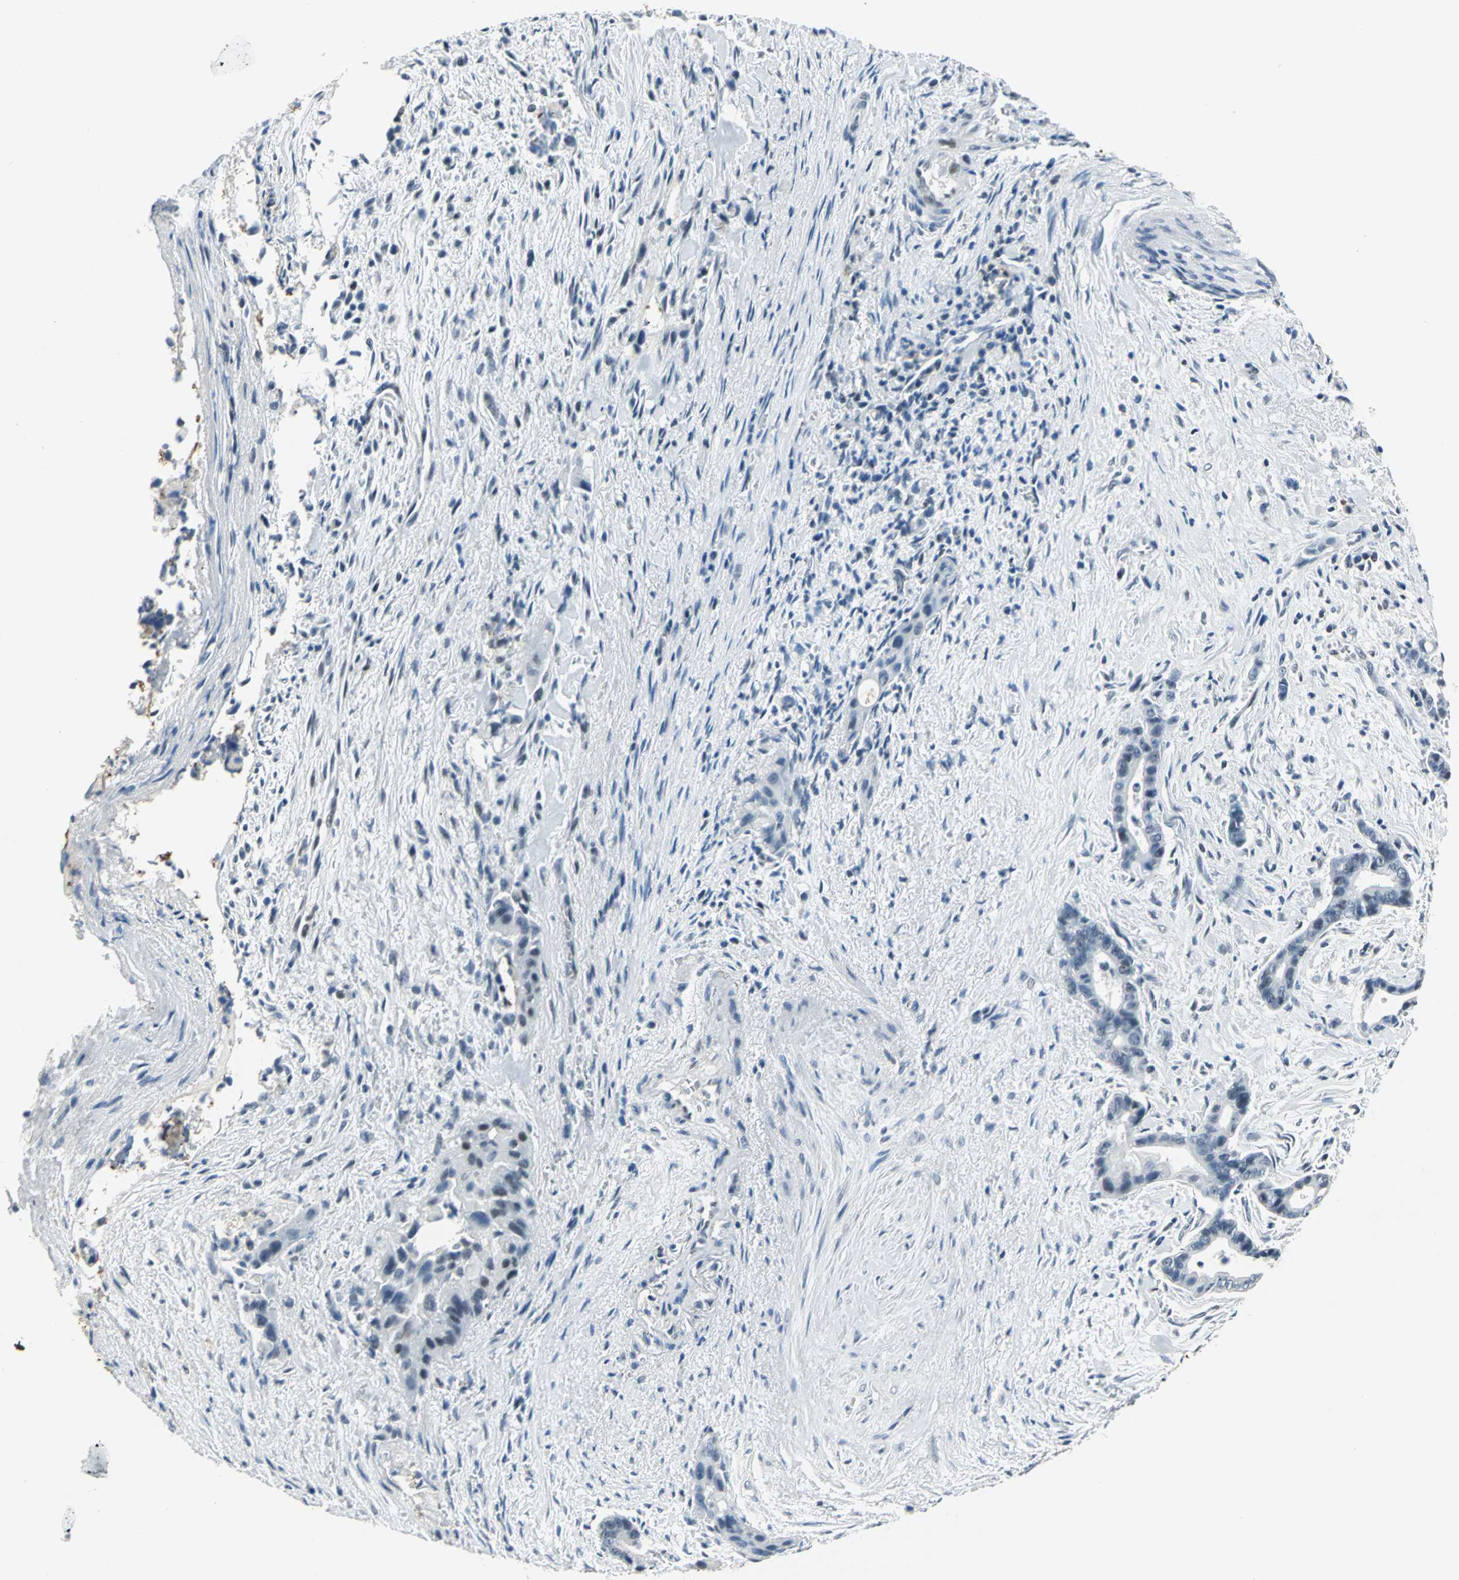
{"staining": {"intensity": "negative", "quantity": "none", "location": "none"}, "tissue": "liver cancer", "cell_type": "Tumor cells", "image_type": "cancer", "snomed": [{"axis": "morphology", "description": "Cholangiocarcinoma"}, {"axis": "topography", "description": "Liver"}], "caption": "Photomicrograph shows no protein positivity in tumor cells of liver cancer (cholangiocarcinoma) tissue.", "gene": "RAD17", "patient": {"sex": "female", "age": 55}}